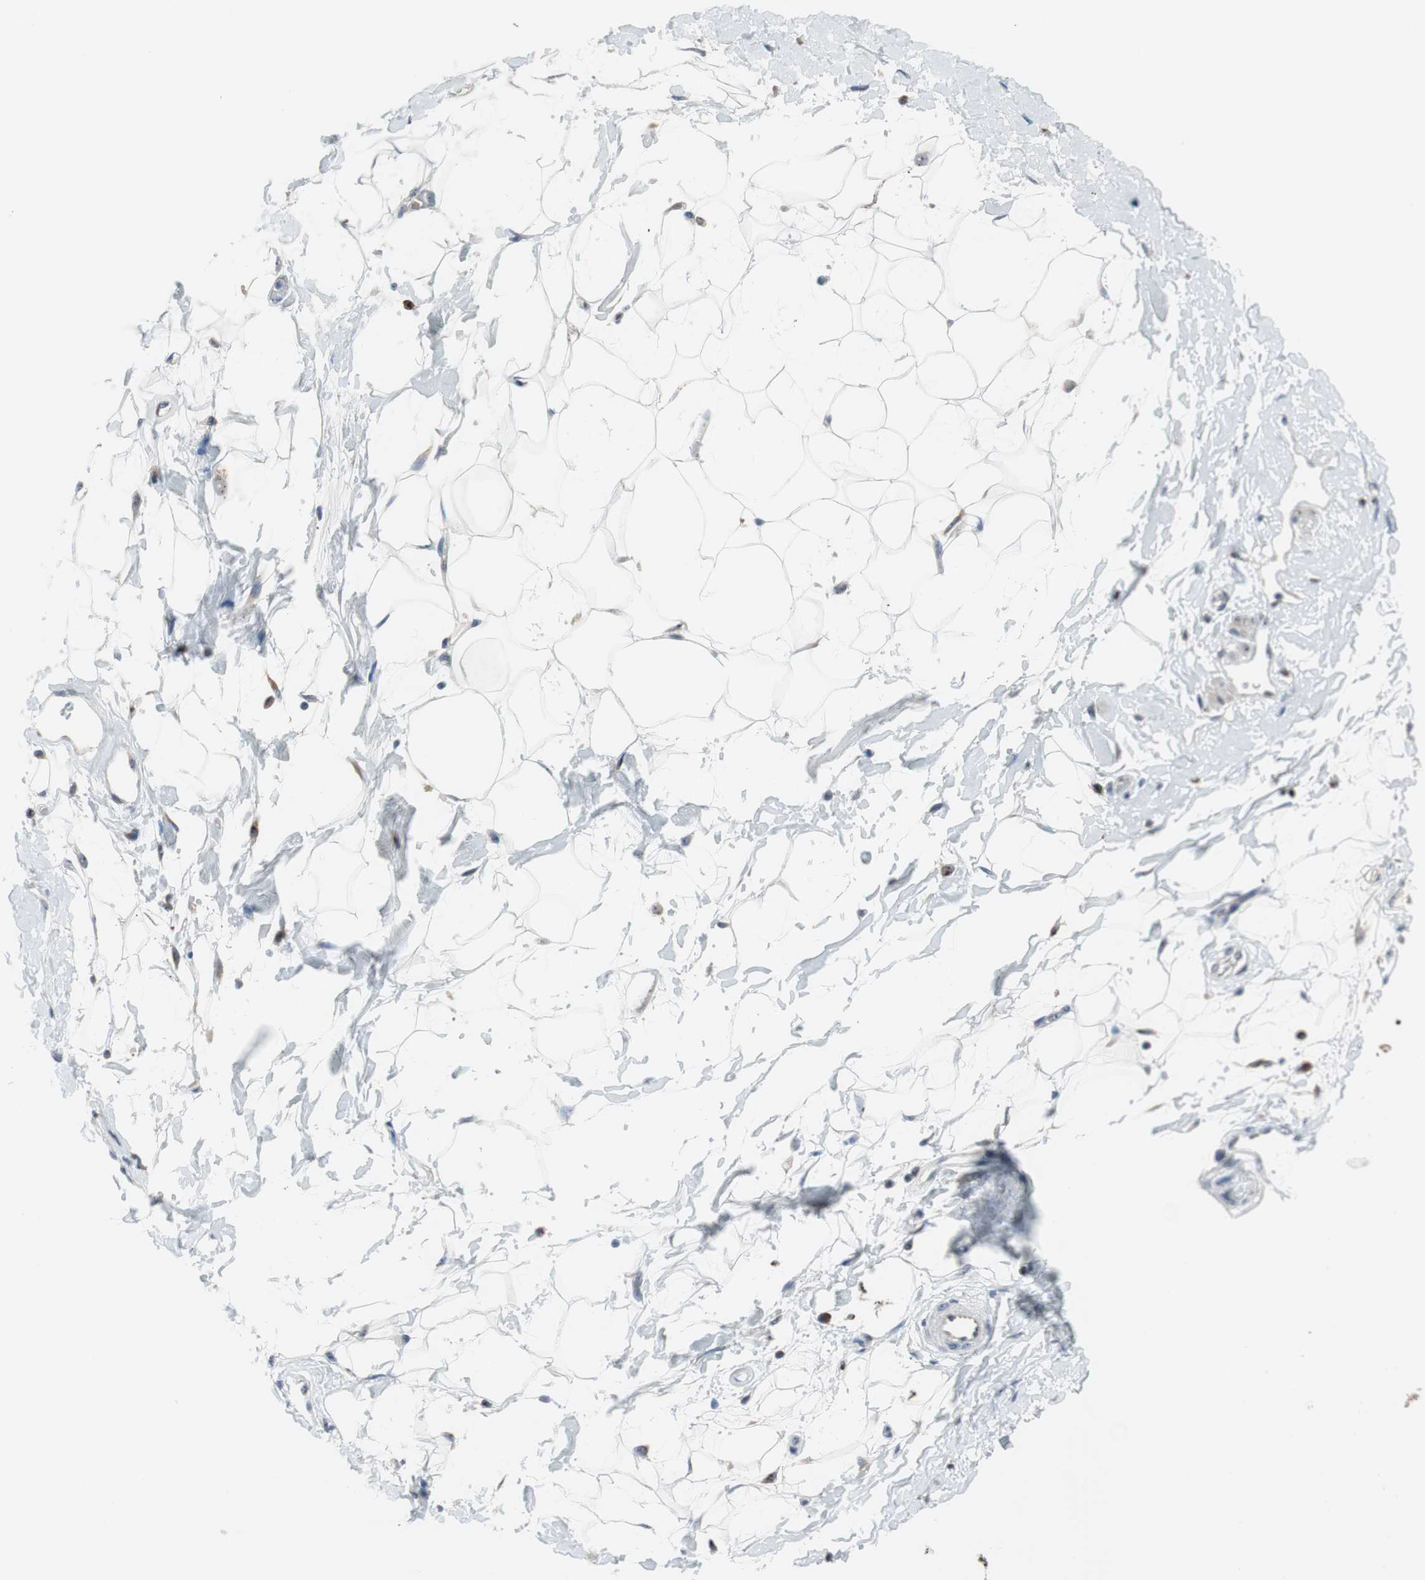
{"staining": {"intensity": "weak", "quantity": "25%-75%", "location": "cytoplasmic/membranous"}, "tissue": "adipose tissue", "cell_type": "Adipocytes", "image_type": "normal", "snomed": [{"axis": "morphology", "description": "Normal tissue, NOS"}, {"axis": "topography", "description": "Soft tissue"}], "caption": "Adipose tissue stained with DAB (3,3'-diaminobenzidine) IHC demonstrates low levels of weak cytoplasmic/membranous positivity in about 25%-75% of adipocytes. (IHC, brightfield microscopy, high magnification).", "gene": "TMED7", "patient": {"sex": "male", "age": 72}}